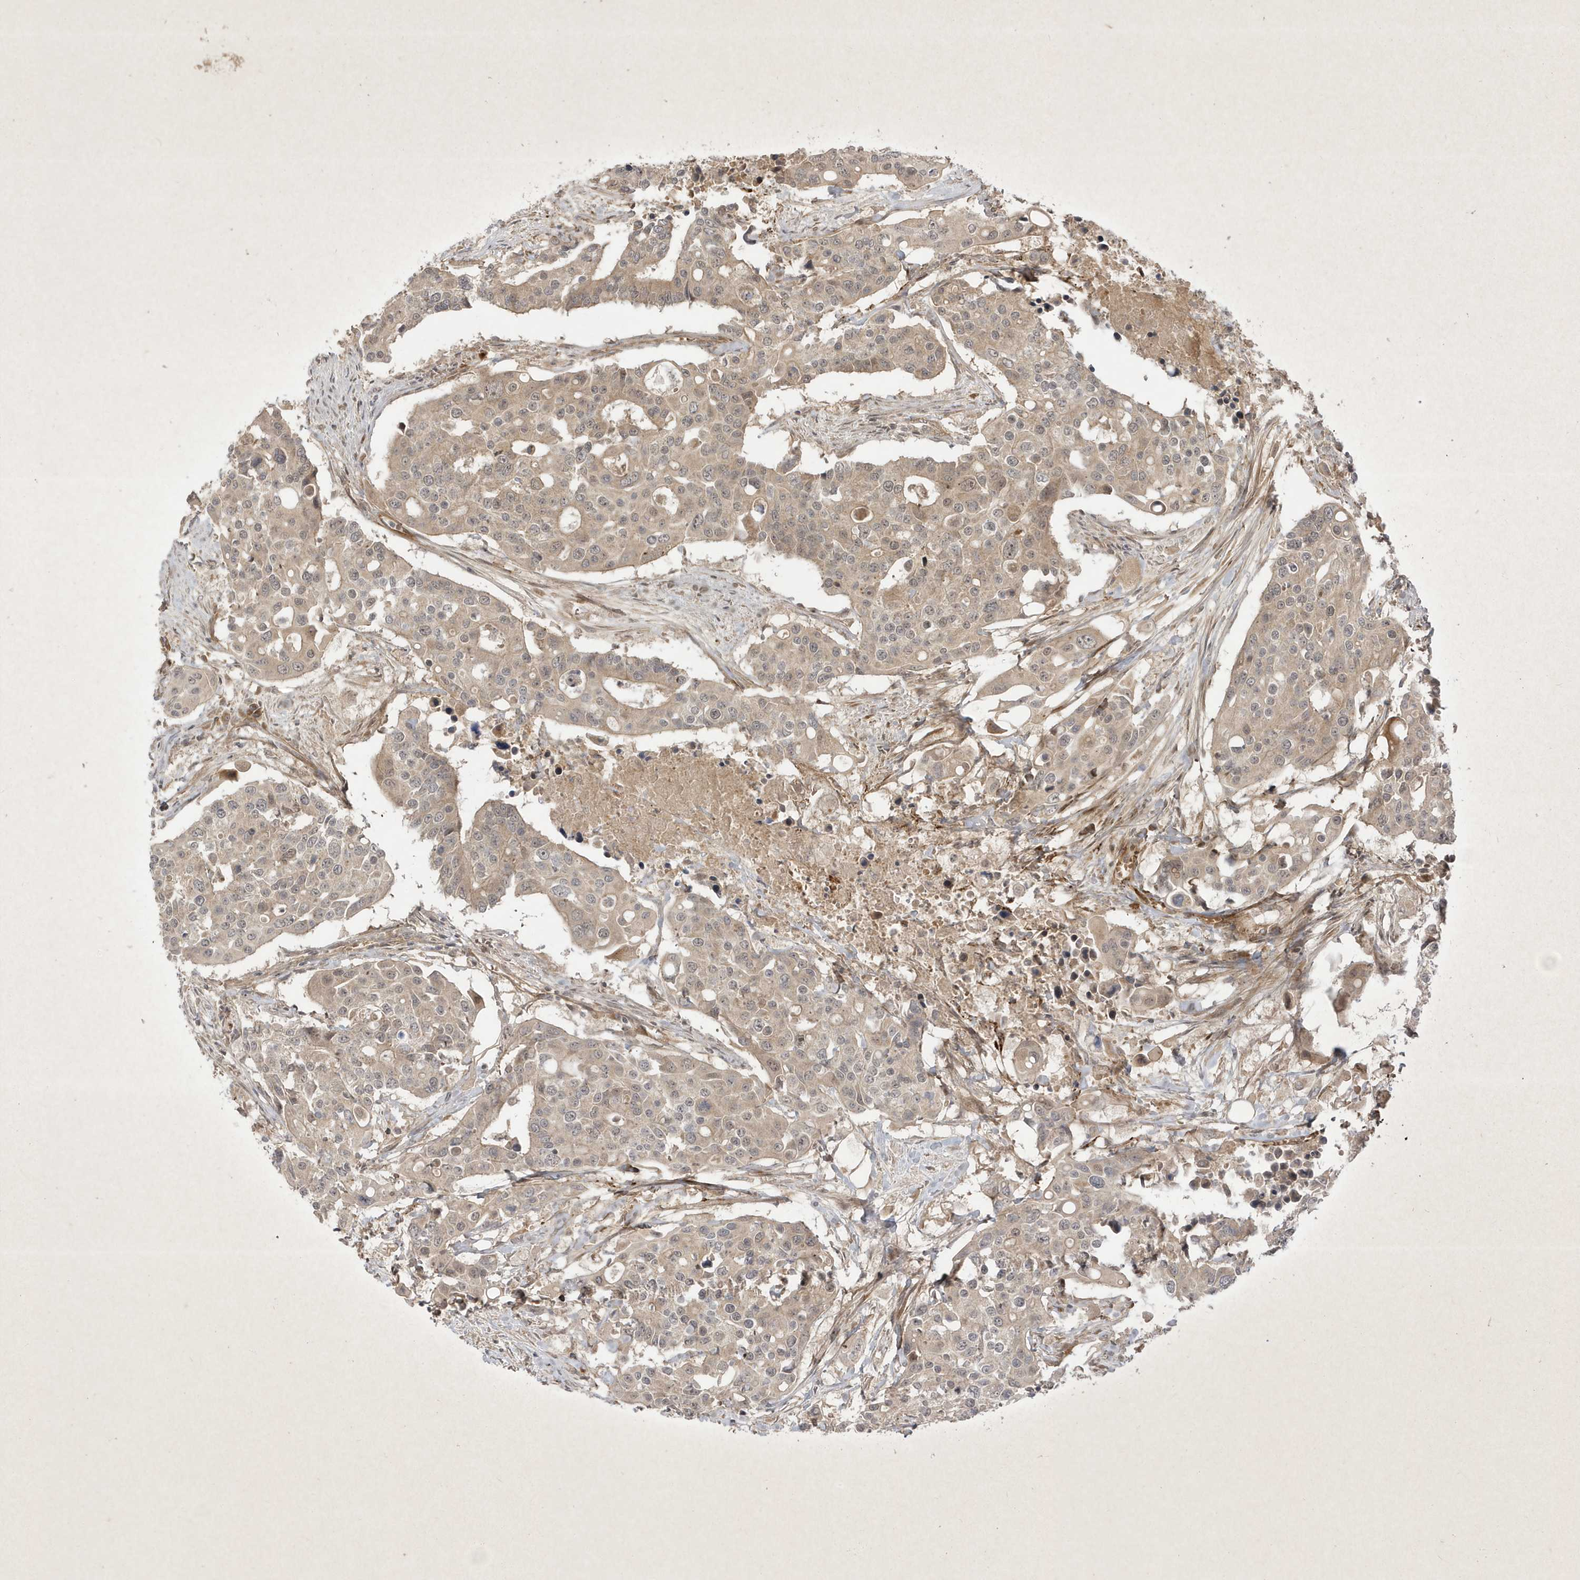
{"staining": {"intensity": "weak", "quantity": "25%-75%", "location": "cytoplasmic/membranous"}, "tissue": "colorectal cancer", "cell_type": "Tumor cells", "image_type": "cancer", "snomed": [{"axis": "morphology", "description": "Adenocarcinoma, NOS"}, {"axis": "topography", "description": "Colon"}], "caption": "Protein staining of colorectal adenocarcinoma tissue exhibits weak cytoplasmic/membranous staining in about 25%-75% of tumor cells.", "gene": "FAM83C", "patient": {"sex": "male", "age": 77}}